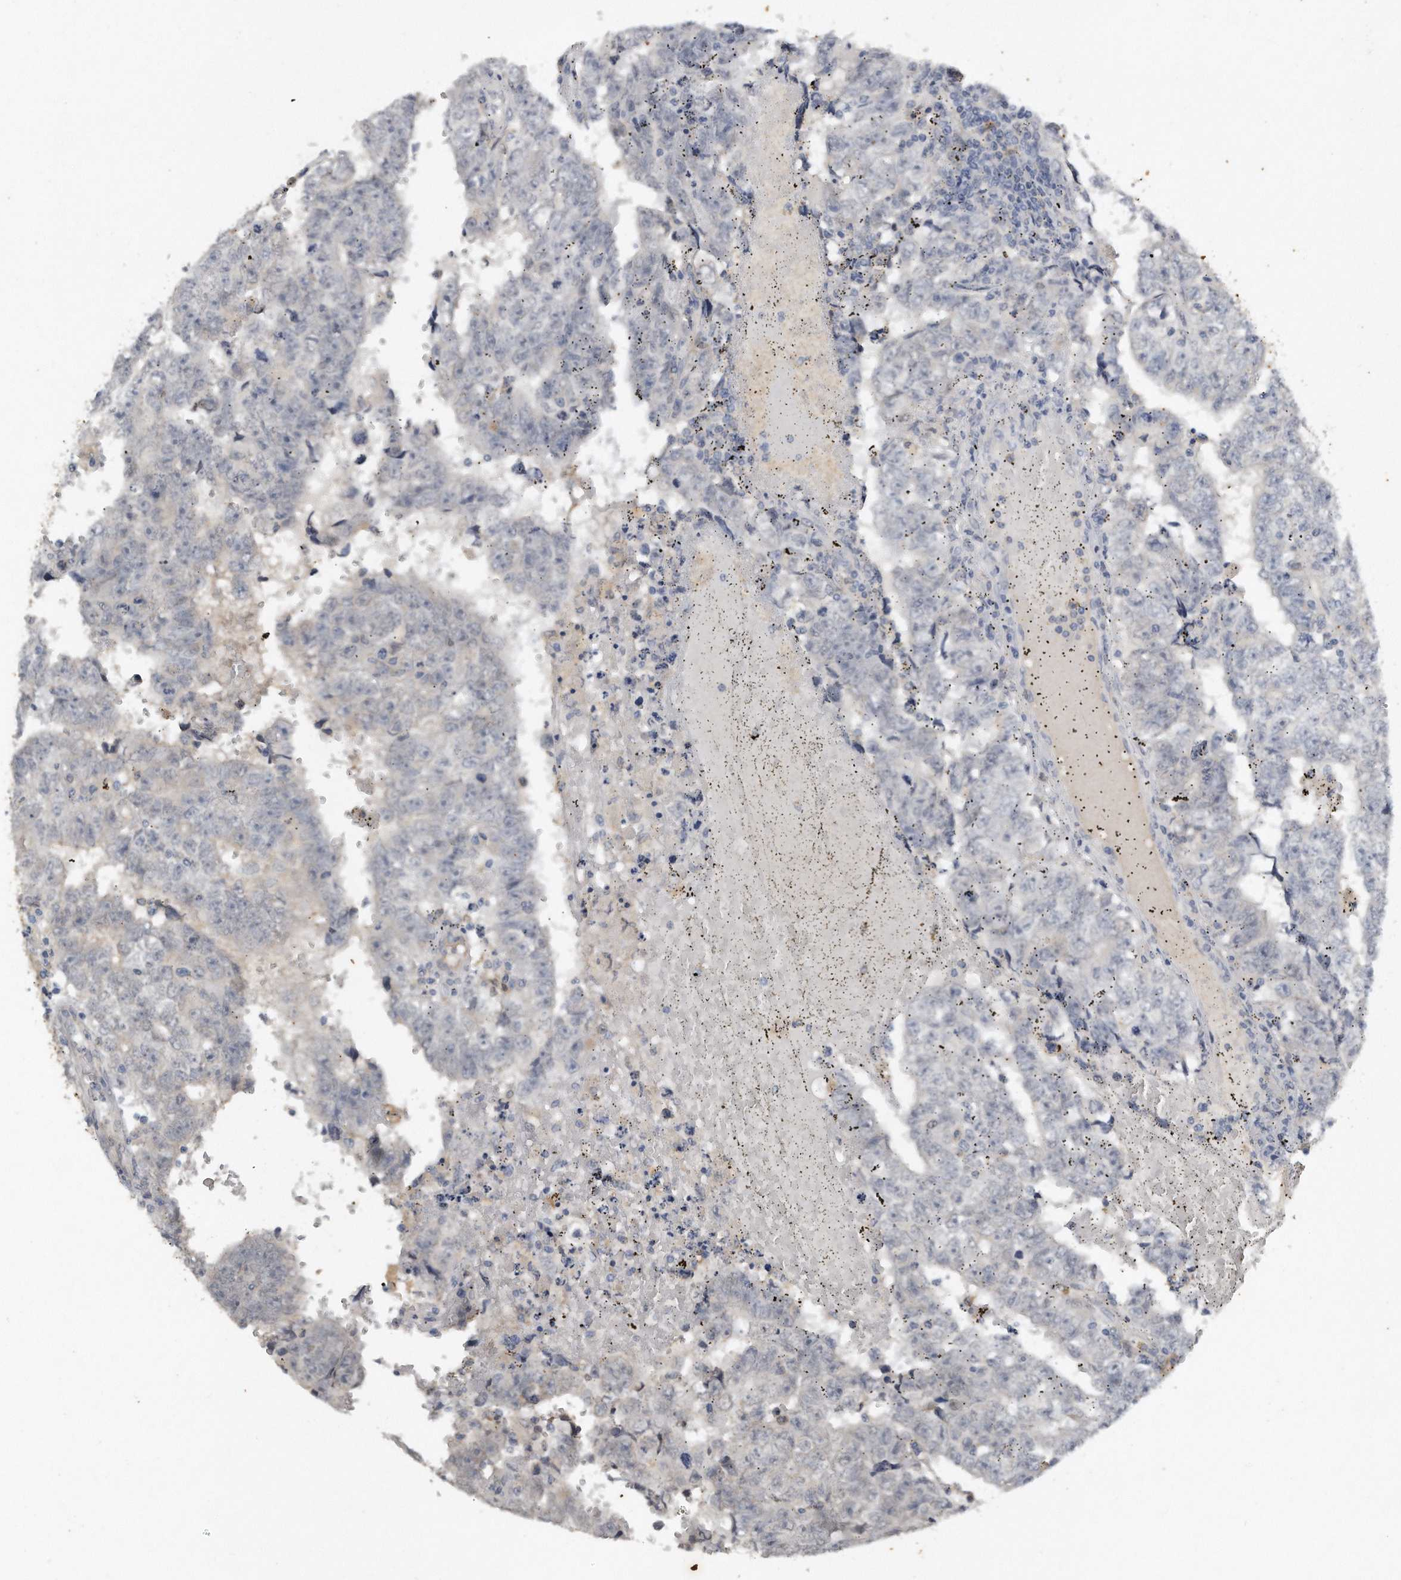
{"staining": {"intensity": "negative", "quantity": "none", "location": "none"}, "tissue": "testis cancer", "cell_type": "Tumor cells", "image_type": "cancer", "snomed": [{"axis": "morphology", "description": "Carcinoma, Embryonal, NOS"}, {"axis": "topography", "description": "Testis"}], "caption": "High magnification brightfield microscopy of testis cancer (embryonal carcinoma) stained with DAB (3,3'-diaminobenzidine) (brown) and counterstained with hematoxylin (blue): tumor cells show no significant positivity.", "gene": "CAMK1", "patient": {"sex": "male", "age": 25}}